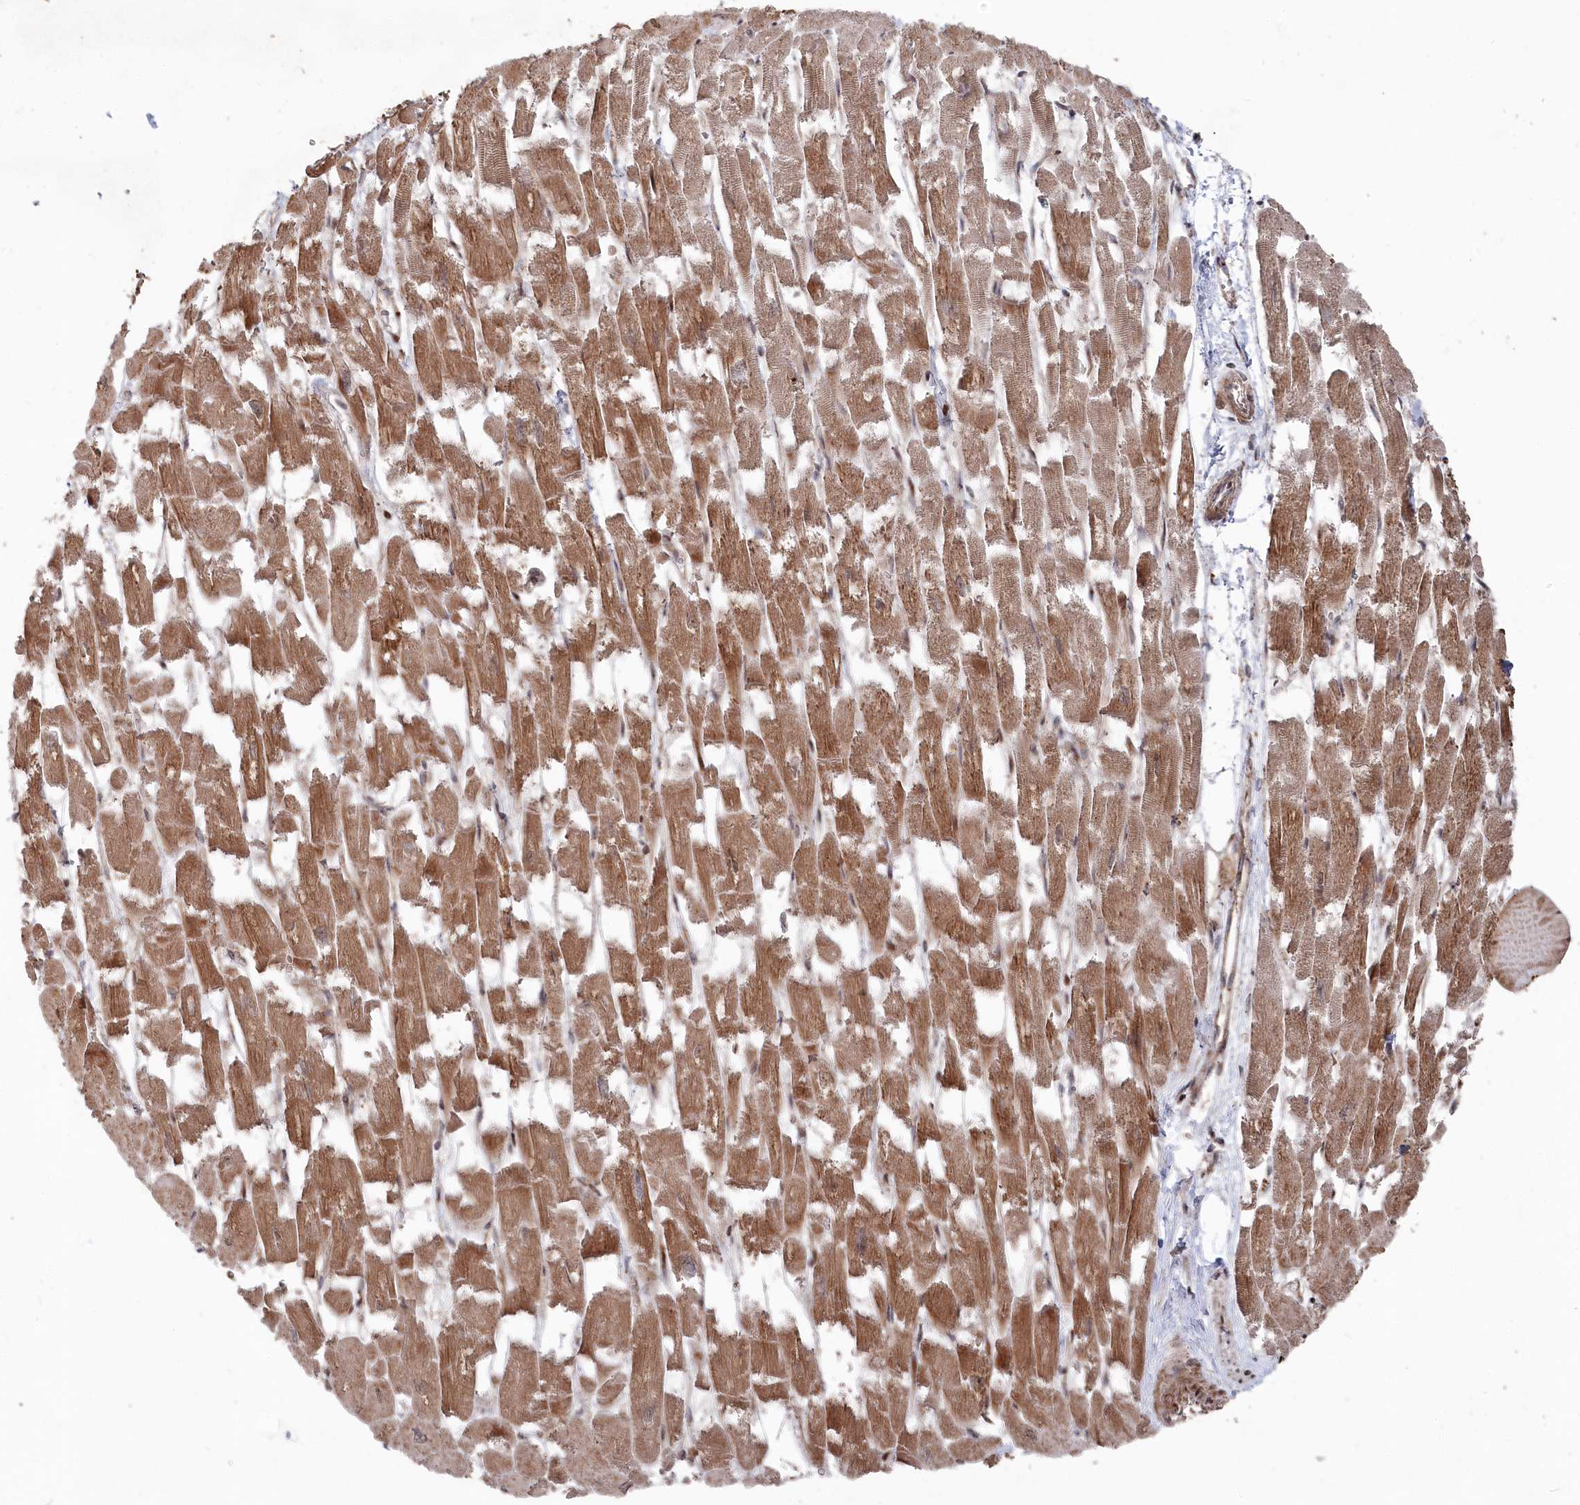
{"staining": {"intensity": "moderate", "quantity": ">75%", "location": "cytoplasmic/membranous,nuclear"}, "tissue": "heart muscle", "cell_type": "Cardiomyocytes", "image_type": "normal", "snomed": [{"axis": "morphology", "description": "Normal tissue, NOS"}, {"axis": "topography", "description": "Heart"}], "caption": "The image reveals staining of normal heart muscle, revealing moderate cytoplasmic/membranous,nuclear protein positivity (brown color) within cardiomyocytes. (brown staining indicates protein expression, while blue staining denotes nuclei).", "gene": "POLR3A", "patient": {"sex": "male", "age": 54}}